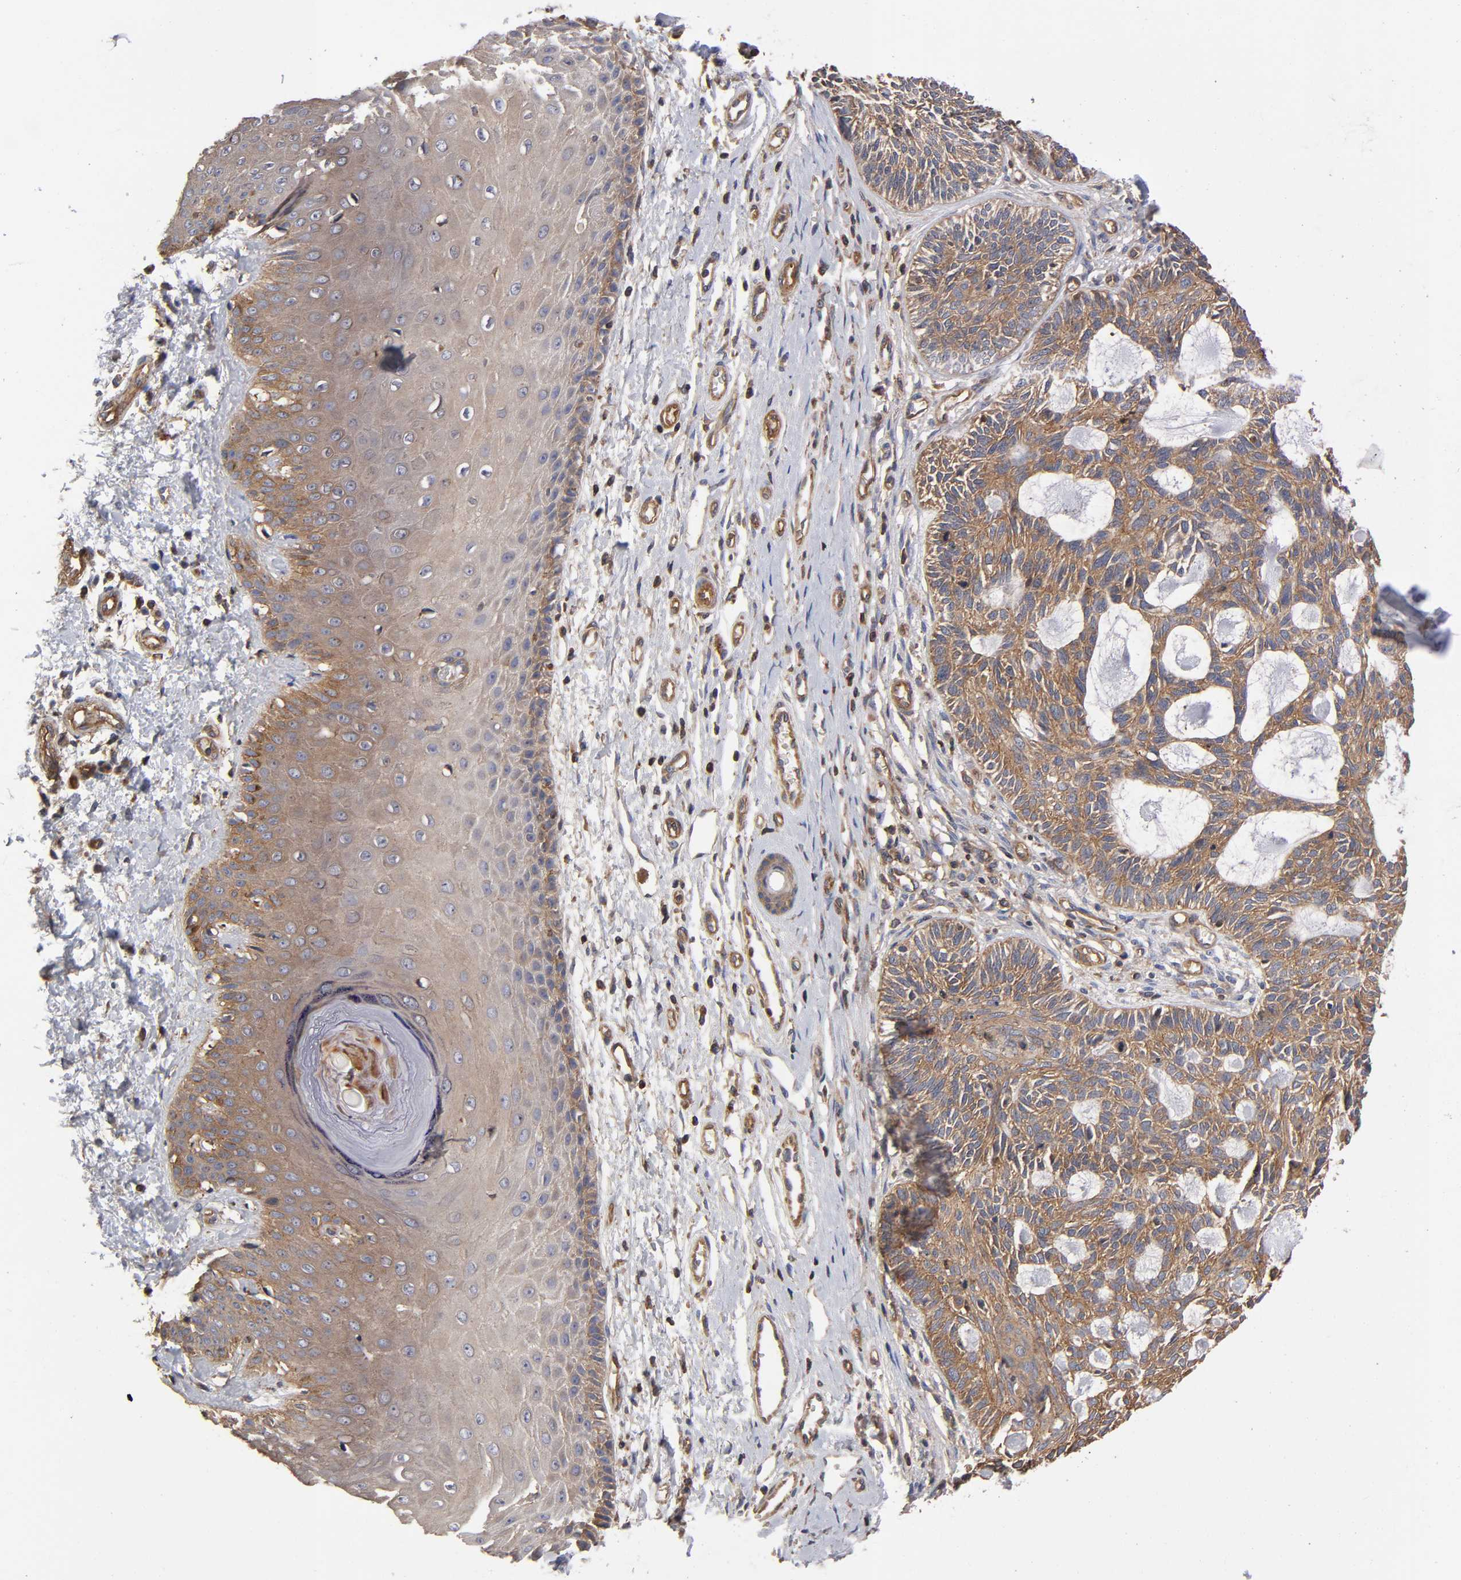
{"staining": {"intensity": "moderate", "quantity": ">75%", "location": "cytoplasmic/membranous"}, "tissue": "skin cancer", "cell_type": "Tumor cells", "image_type": "cancer", "snomed": [{"axis": "morphology", "description": "Basal cell carcinoma"}, {"axis": "topography", "description": "Skin"}], "caption": "Tumor cells exhibit medium levels of moderate cytoplasmic/membranous expression in about >75% of cells in human basal cell carcinoma (skin).", "gene": "LAMTOR2", "patient": {"sex": "male", "age": 67}}